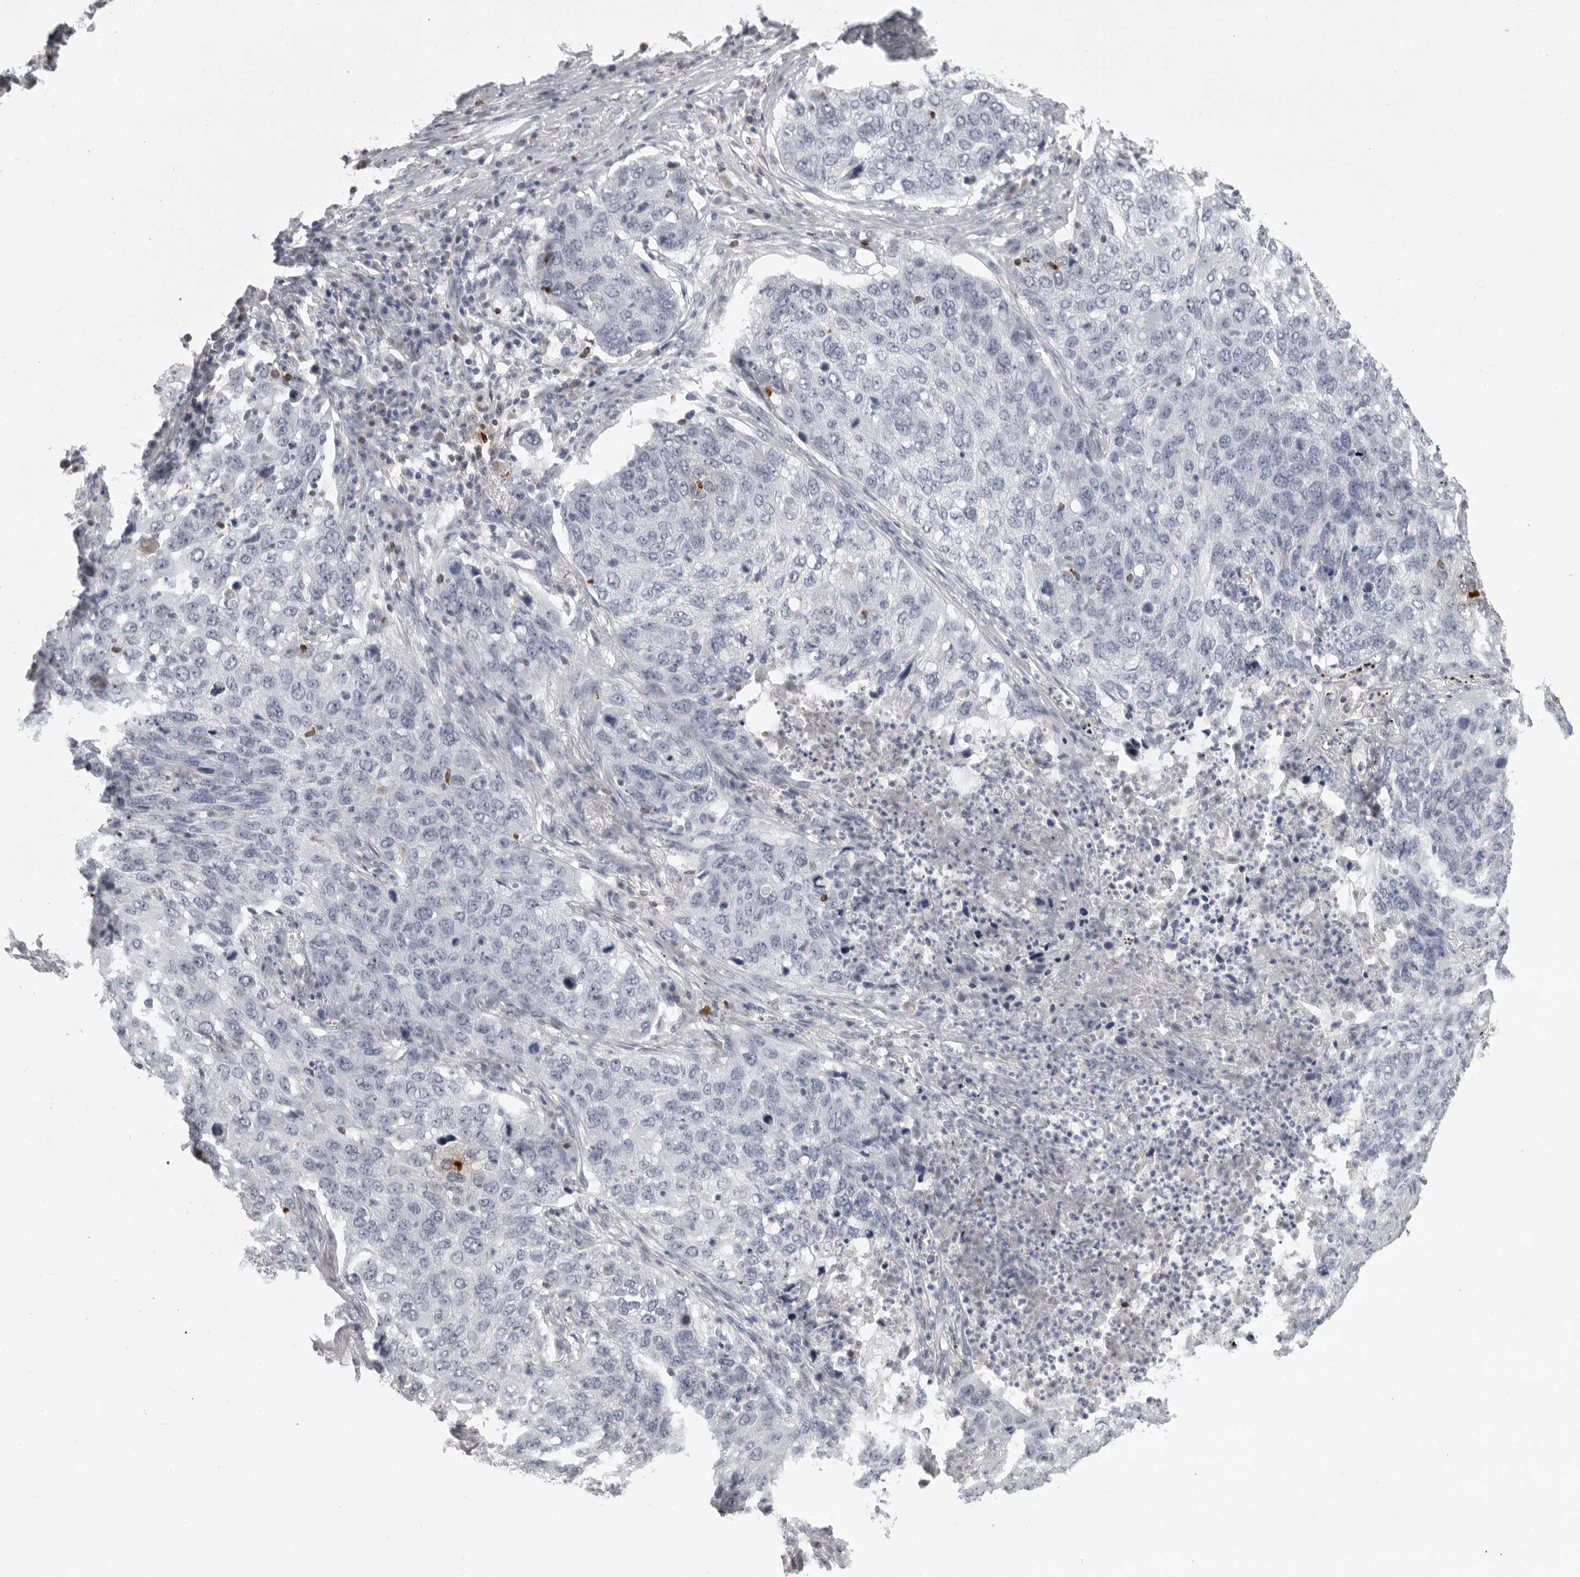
{"staining": {"intensity": "negative", "quantity": "none", "location": "none"}, "tissue": "lung cancer", "cell_type": "Tumor cells", "image_type": "cancer", "snomed": [{"axis": "morphology", "description": "Squamous cell carcinoma, NOS"}, {"axis": "topography", "description": "Lung"}], "caption": "This is a photomicrograph of IHC staining of lung squamous cell carcinoma, which shows no staining in tumor cells.", "gene": "GNLY", "patient": {"sex": "female", "age": 63}}